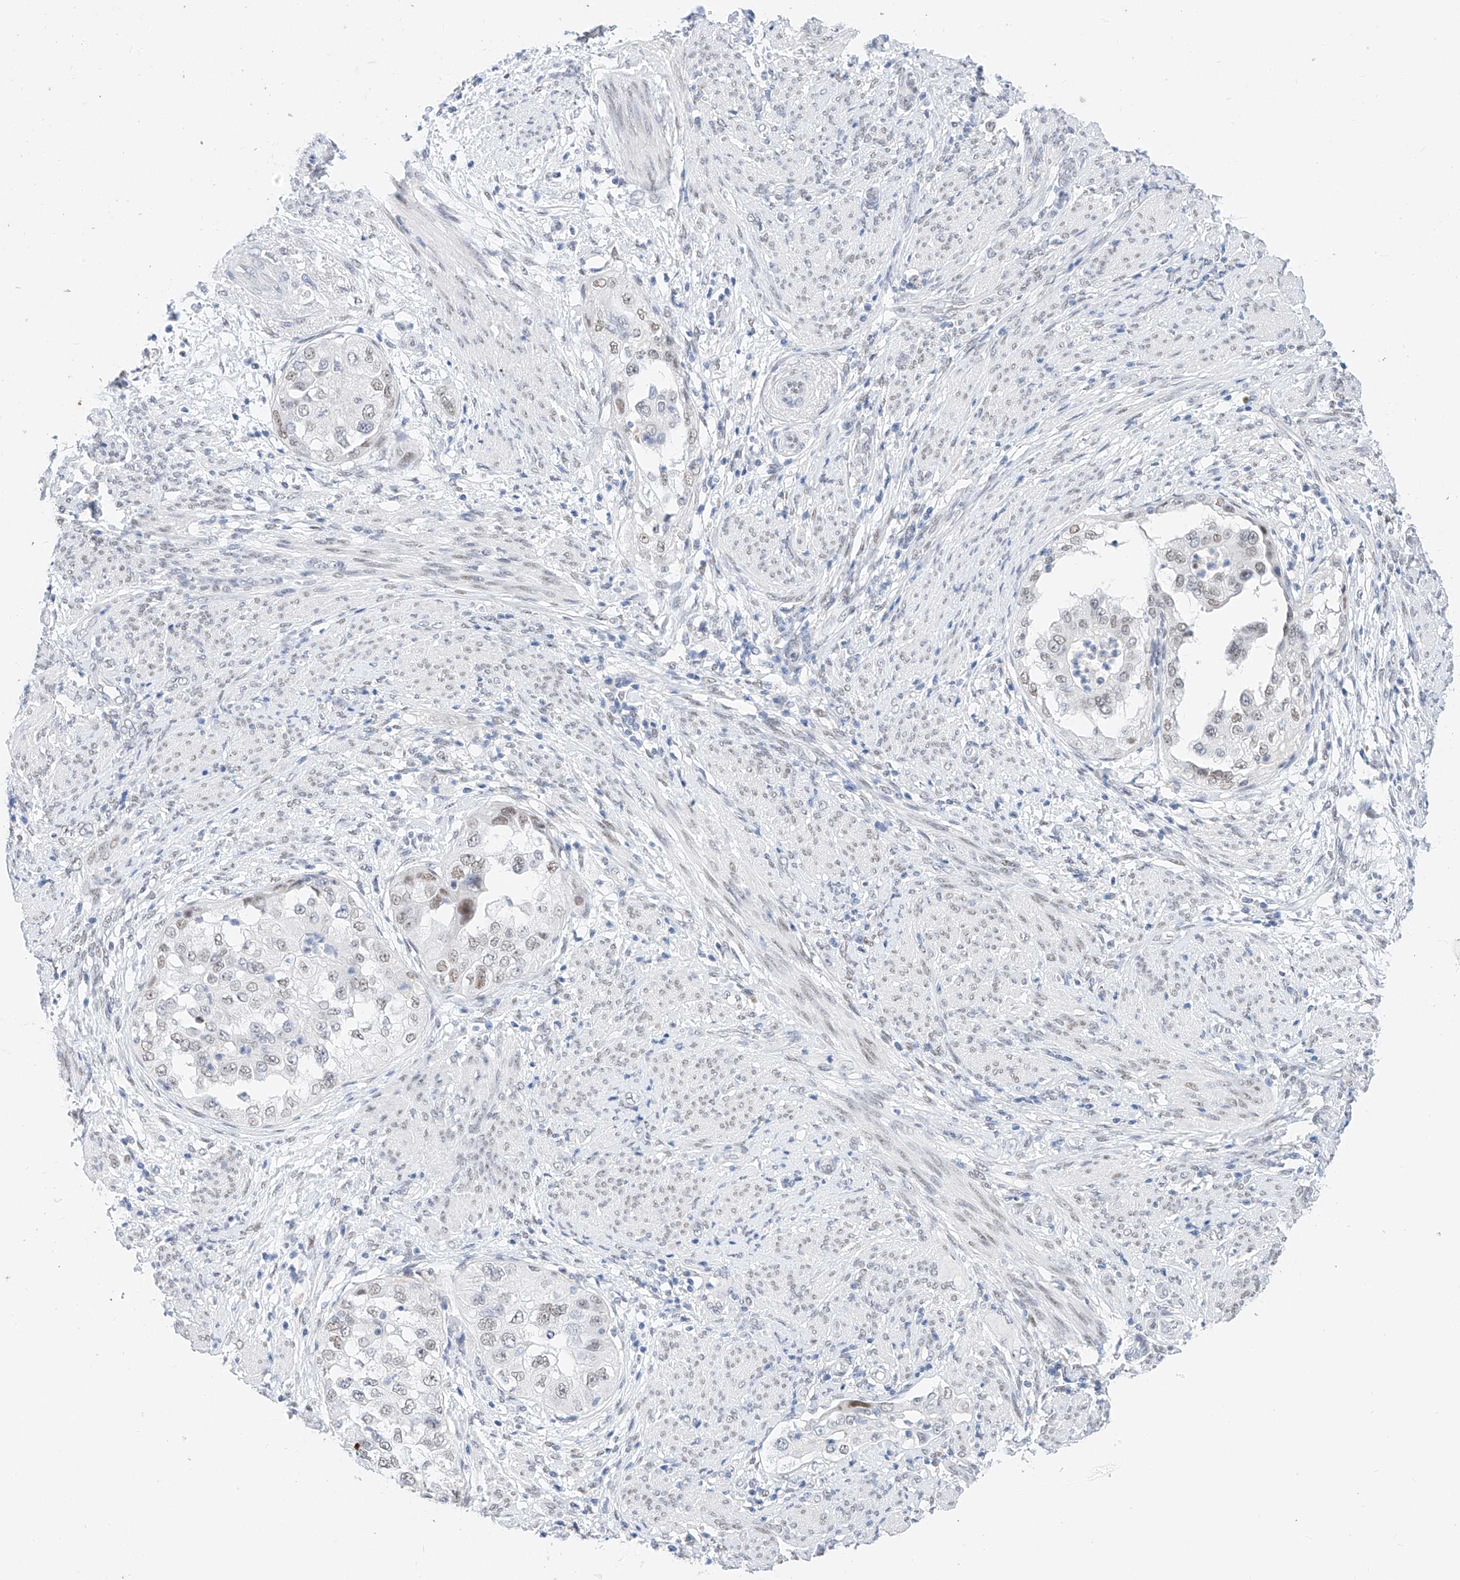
{"staining": {"intensity": "weak", "quantity": "25%-75%", "location": "nuclear"}, "tissue": "endometrial cancer", "cell_type": "Tumor cells", "image_type": "cancer", "snomed": [{"axis": "morphology", "description": "Adenocarcinoma, NOS"}, {"axis": "topography", "description": "Endometrium"}], "caption": "This histopathology image shows immunohistochemistry (IHC) staining of endometrial adenocarcinoma, with low weak nuclear staining in approximately 25%-75% of tumor cells.", "gene": "KCNJ1", "patient": {"sex": "female", "age": 85}}